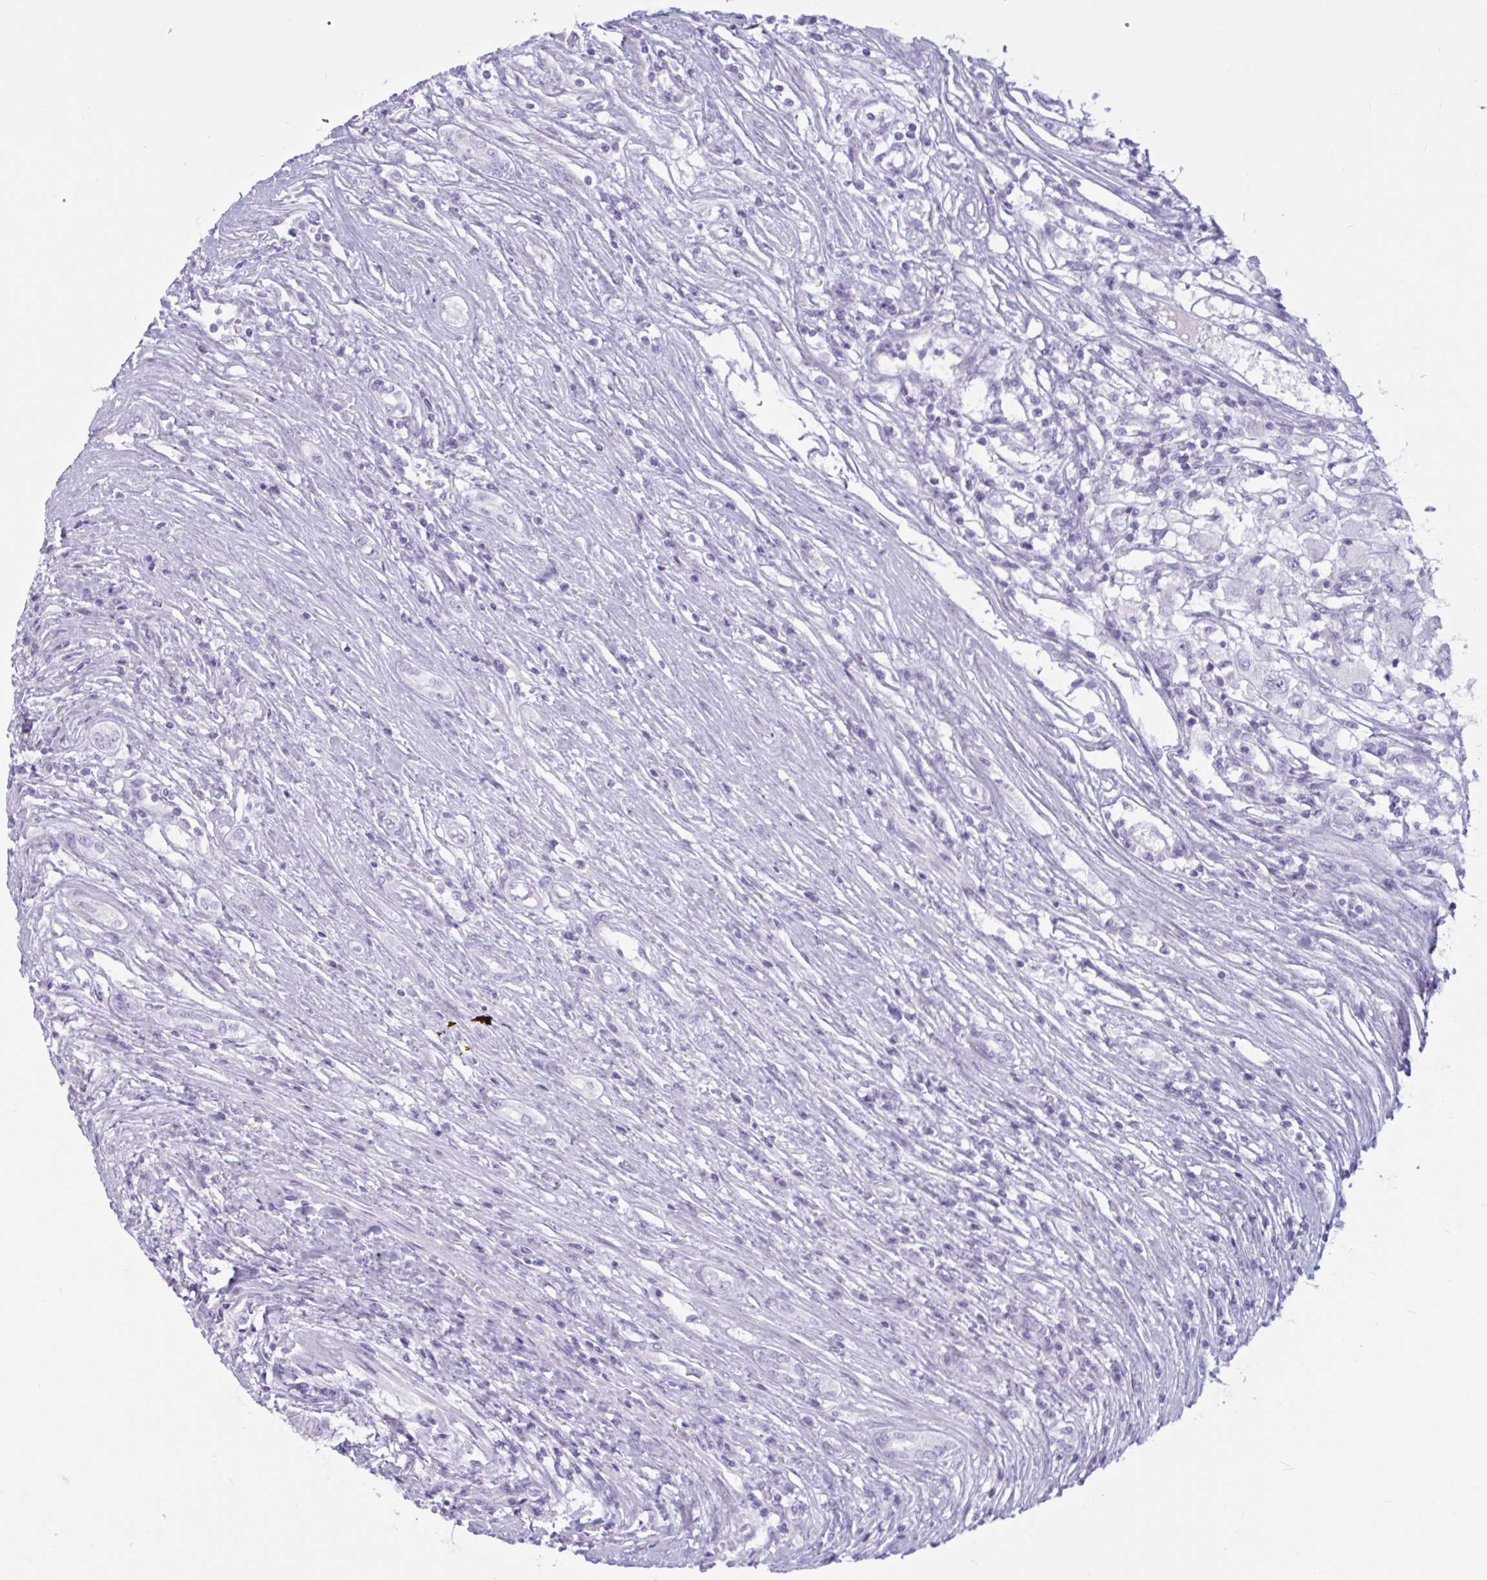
{"staining": {"intensity": "negative", "quantity": "none", "location": "none"}, "tissue": "renal cancer", "cell_type": "Tumor cells", "image_type": "cancer", "snomed": [{"axis": "morphology", "description": "Adenocarcinoma, NOS"}, {"axis": "topography", "description": "Kidney"}], "caption": "Immunohistochemistry of human renal cancer exhibits no expression in tumor cells.", "gene": "BBS10", "patient": {"sex": "female", "age": 67}}